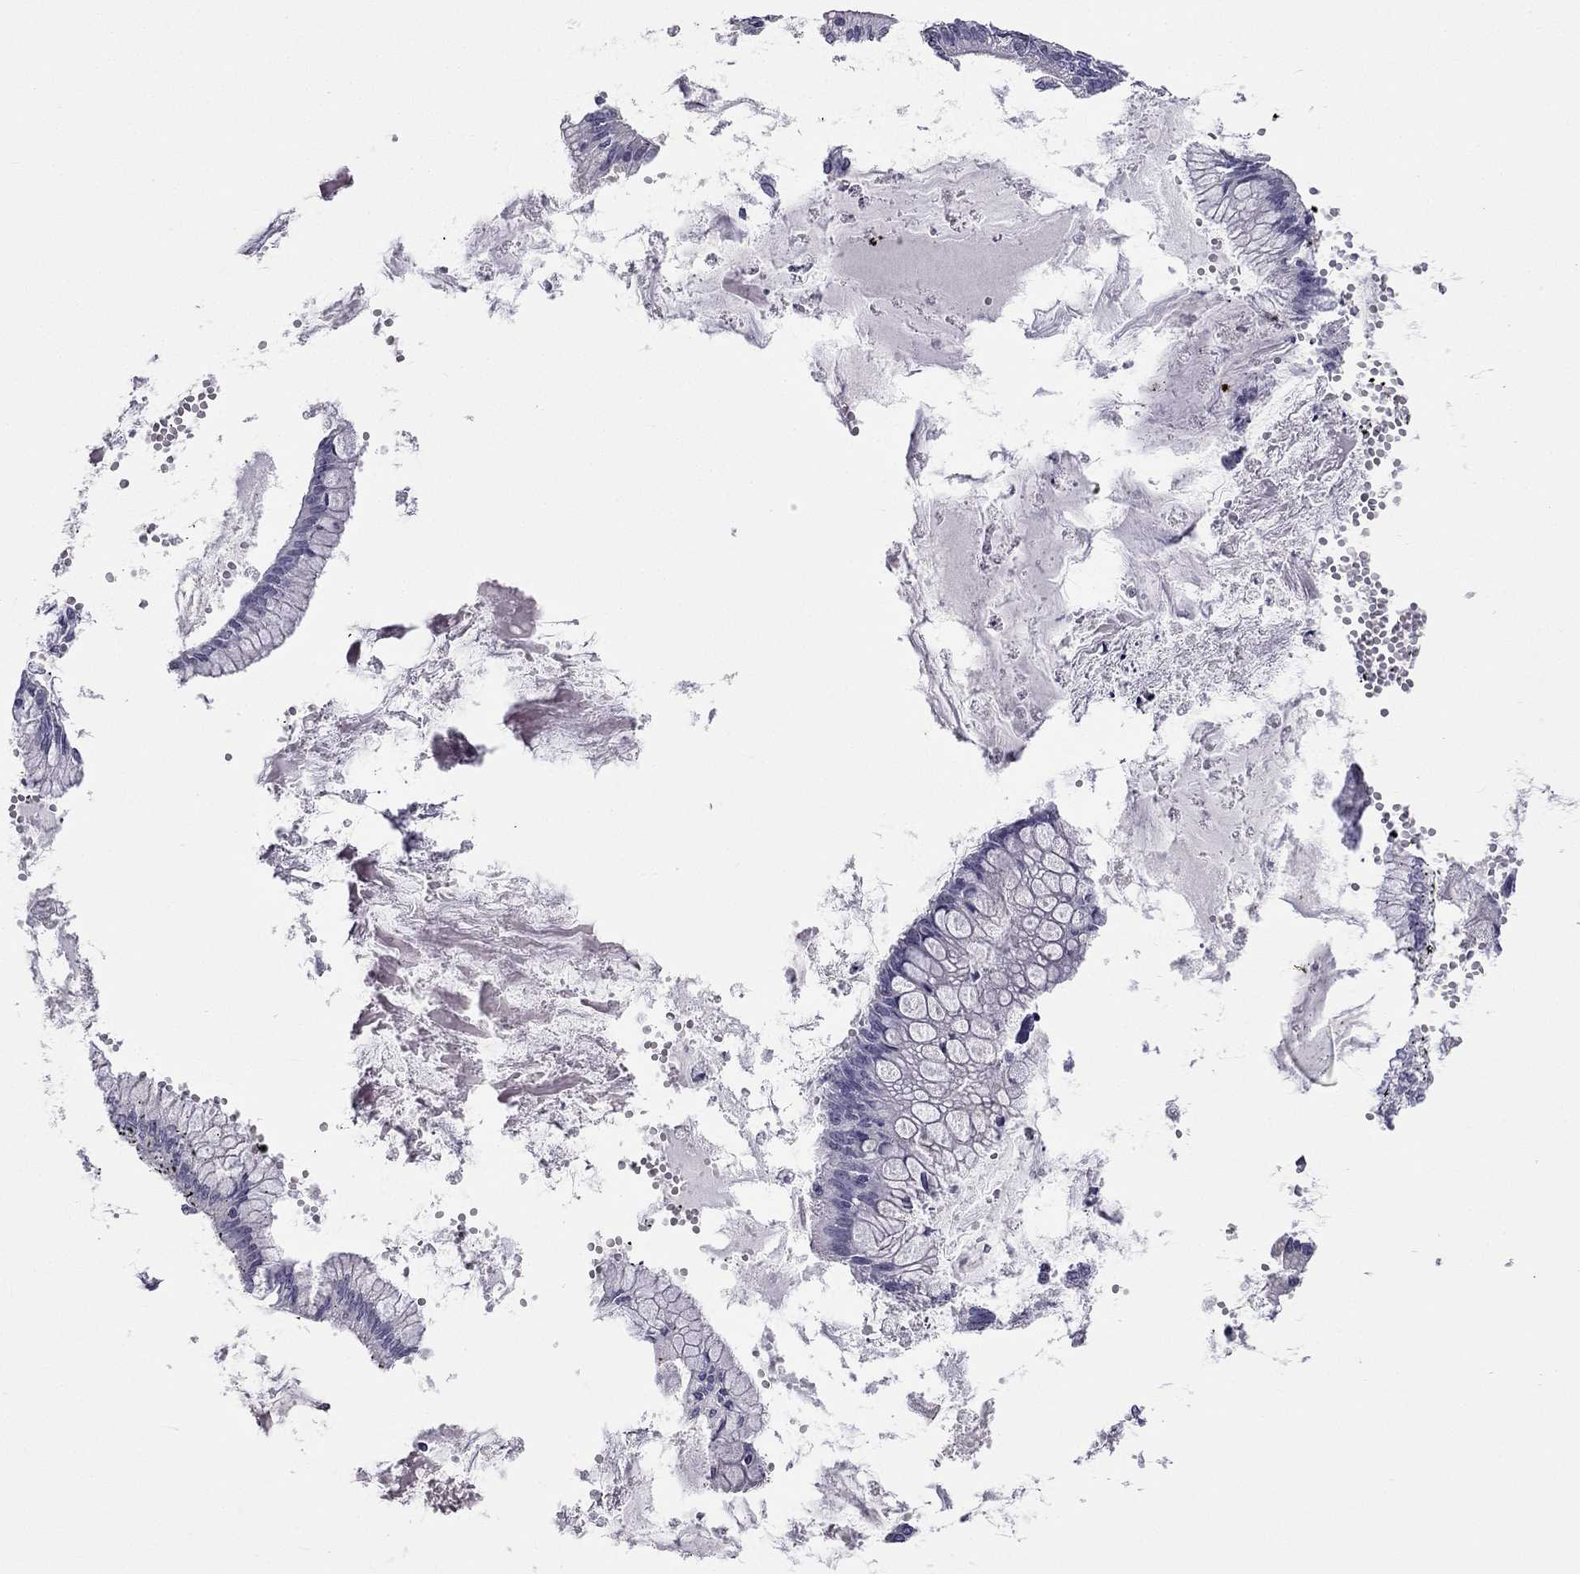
{"staining": {"intensity": "negative", "quantity": "none", "location": "none"}, "tissue": "ovarian cancer", "cell_type": "Tumor cells", "image_type": "cancer", "snomed": [{"axis": "morphology", "description": "Cystadenocarcinoma, mucinous, NOS"}, {"axis": "topography", "description": "Ovary"}], "caption": "High power microscopy micrograph of an immunohistochemistry (IHC) micrograph of ovarian cancer (mucinous cystadenocarcinoma), revealing no significant expression in tumor cells. (Stains: DAB (3,3'-diaminobenzidine) immunohistochemistry (IHC) with hematoxylin counter stain, Microscopy: brightfield microscopy at high magnification).", "gene": "C5orf49", "patient": {"sex": "female", "age": 67}}